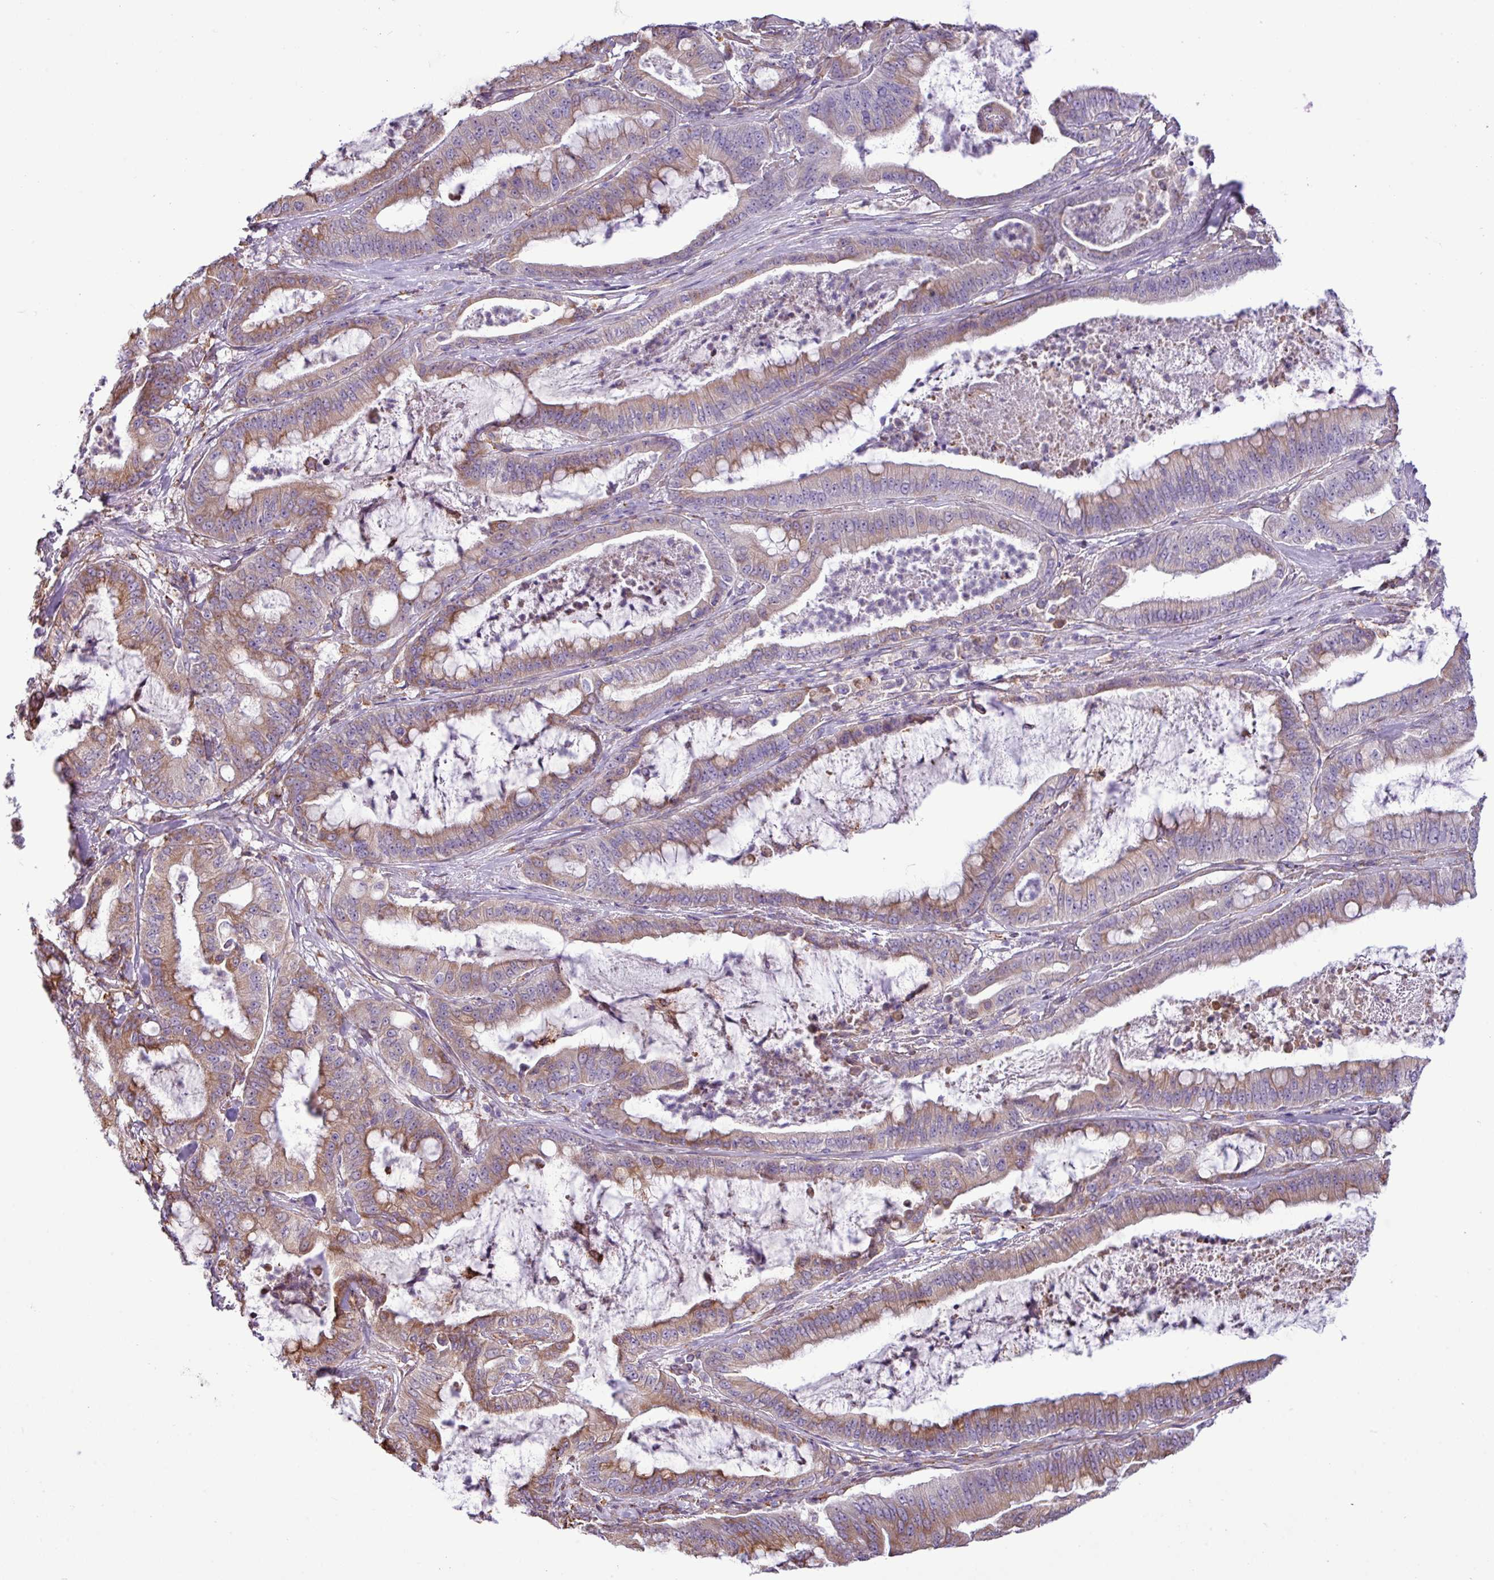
{"staining": {"intensity": "weak", "quantity": "25%-75%", "location": "cytoplasmic/membranous"}, "tissue": "pancreatic cancer", "cell_type": "Tumor cells", "image_type": "cancer", "snomed": [{"axis": "morphology", "description": "Adenocarcinoma, NOS"}, {"axis": "topography", "description": "Pancreas"}], "caption": "Approximately 25%-75% of tumor cells in human pancreatic cancer display weak cytoplasmic/membranous protein staining as visualized by brown immunohistochemical staining.", "gene": "ZSCAN5A", "patient": {"sex": "male", "age": 71}}